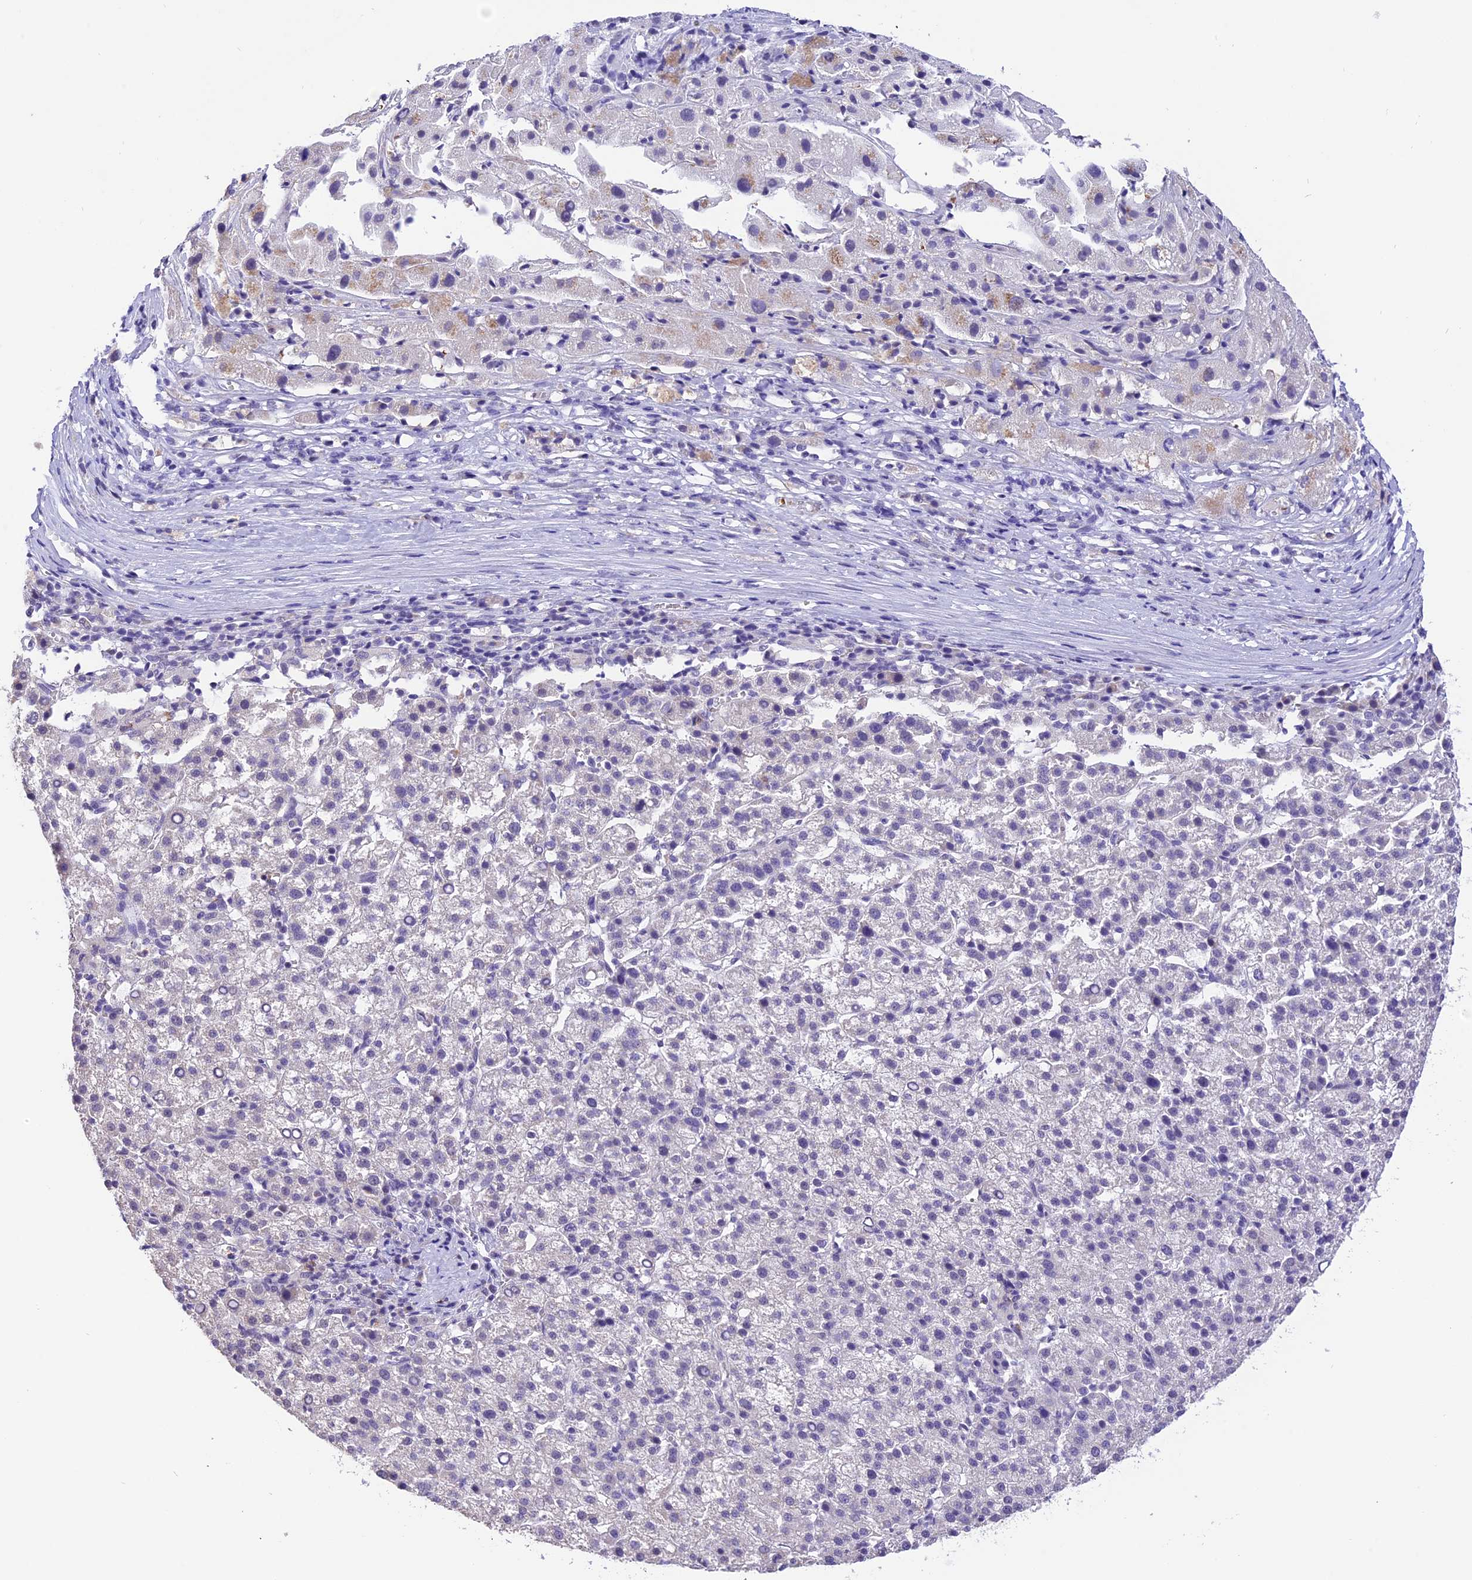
{"staining": {"intensity": "negative", "quantity": "none", "location": "none"}, "tissue": "liver cancer", "cell_type": "Tumor cells", "image_type": "cancer", "snomed": [{"axis": "morphology", "description": "Carcinoma, Hepatocellular, NOS"}, {"axis": "topography", "description": "Liver"}], "caption": "This is an immunohistochemistry histopathology image of liver hepatocellular carcinoma. There is no expression in tumor cells.", "gene": "AHSP", "patient": {"sex": "female", "age": 58}}